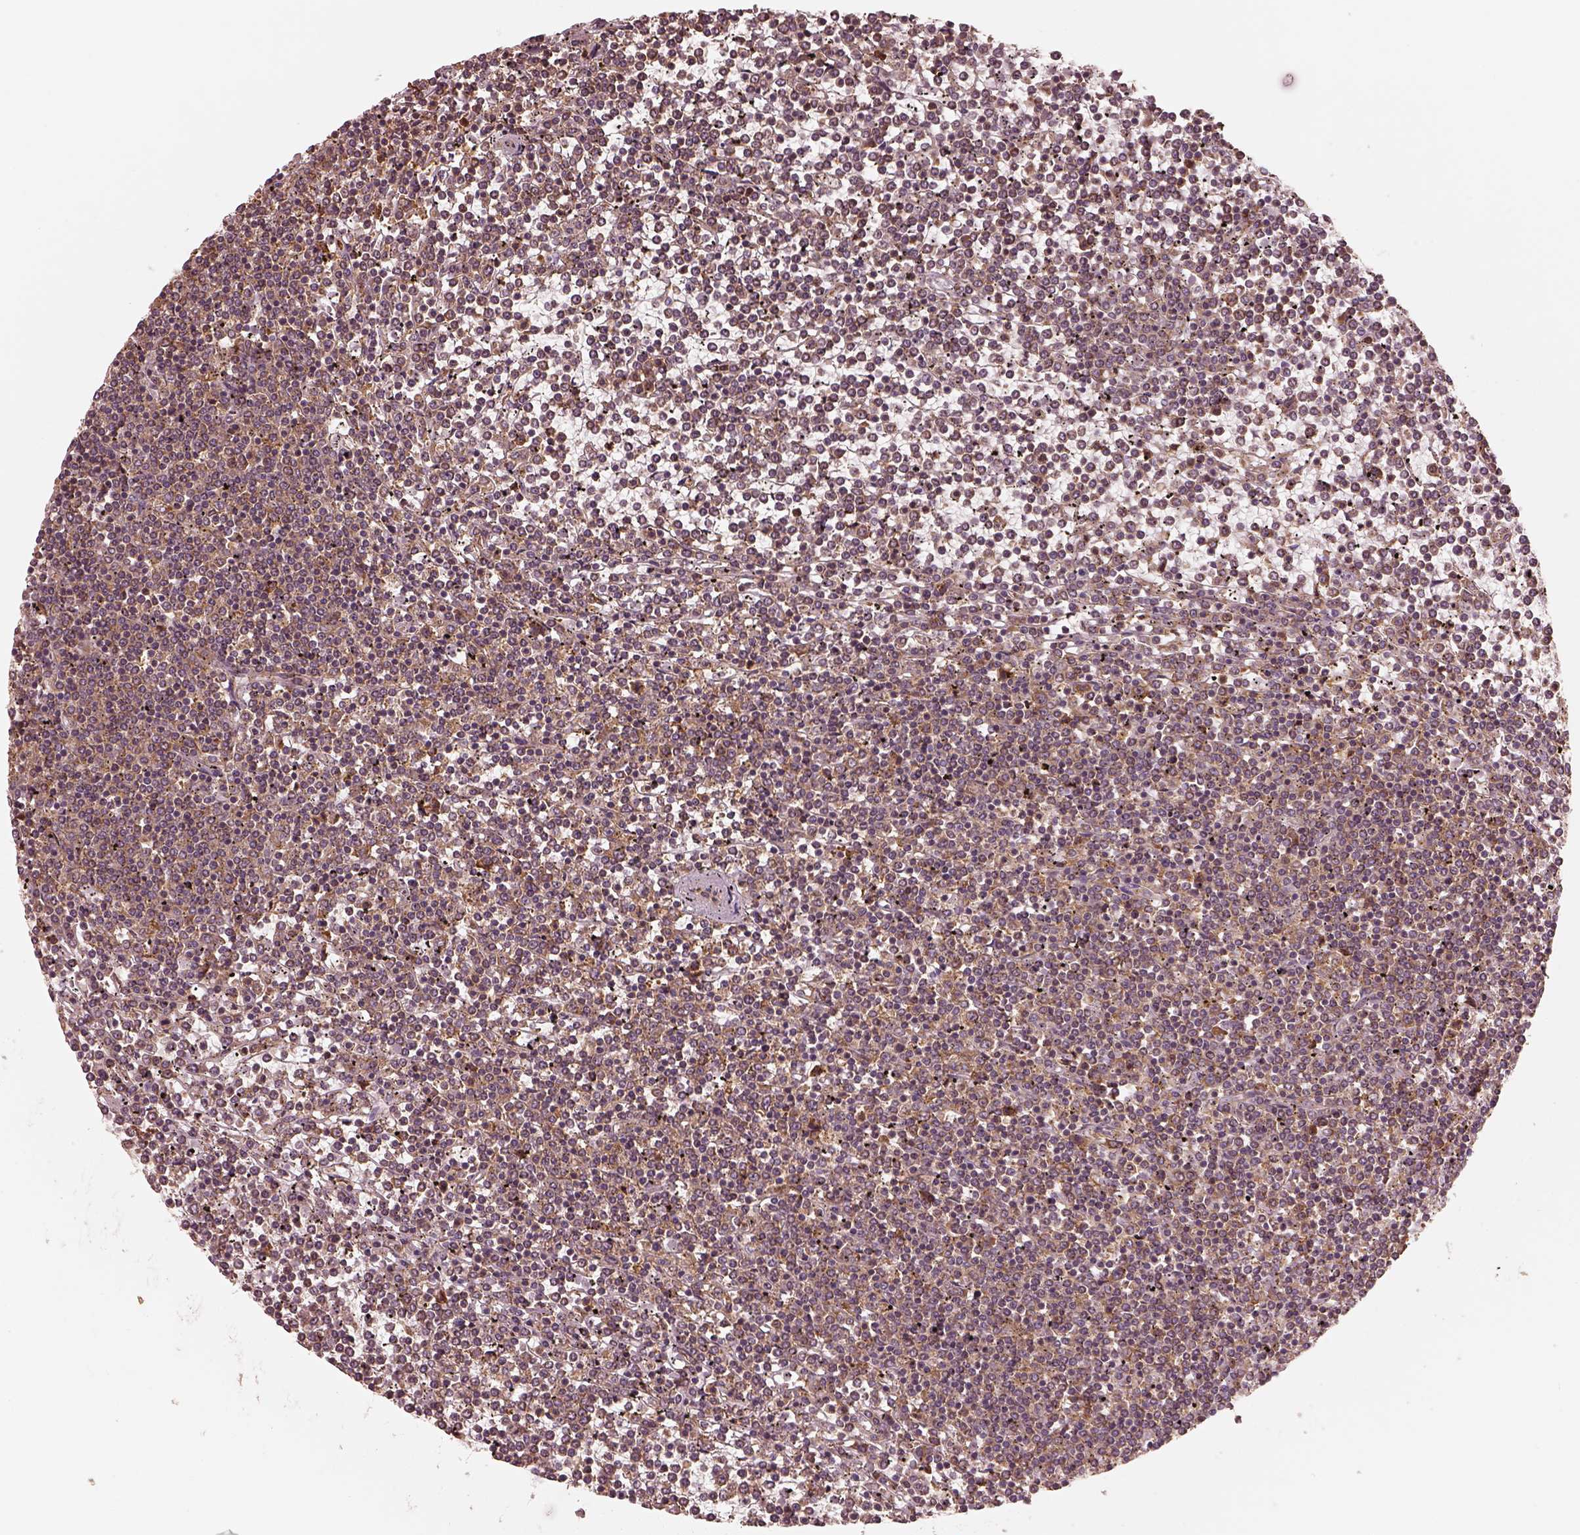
{"staining": {"intensity": "weak", "quantity": "25%-75%", "location": "cytoplasmic/membranous"}, "tissue": "lymphoma", "cell_type": "Tumor cells", "image_type": "cancer", "snomed": [{"axis": "morphology", "description": "Malignant lymphoma, non-Hodgkin's type, Low grade"}, {"axis": "topography", "description": "Spleen"}], "caption": "This photomicrograph reveals lymphoma stained with immunohistochemistry (IHC) to label a protein in brown. The cytoplasmic/membranous of tumor cells show weak positivity for the protein. Nuclei are counter-stained blue.", "gene": "RPS5", "patient": {"sex": "female", "age": 19}}